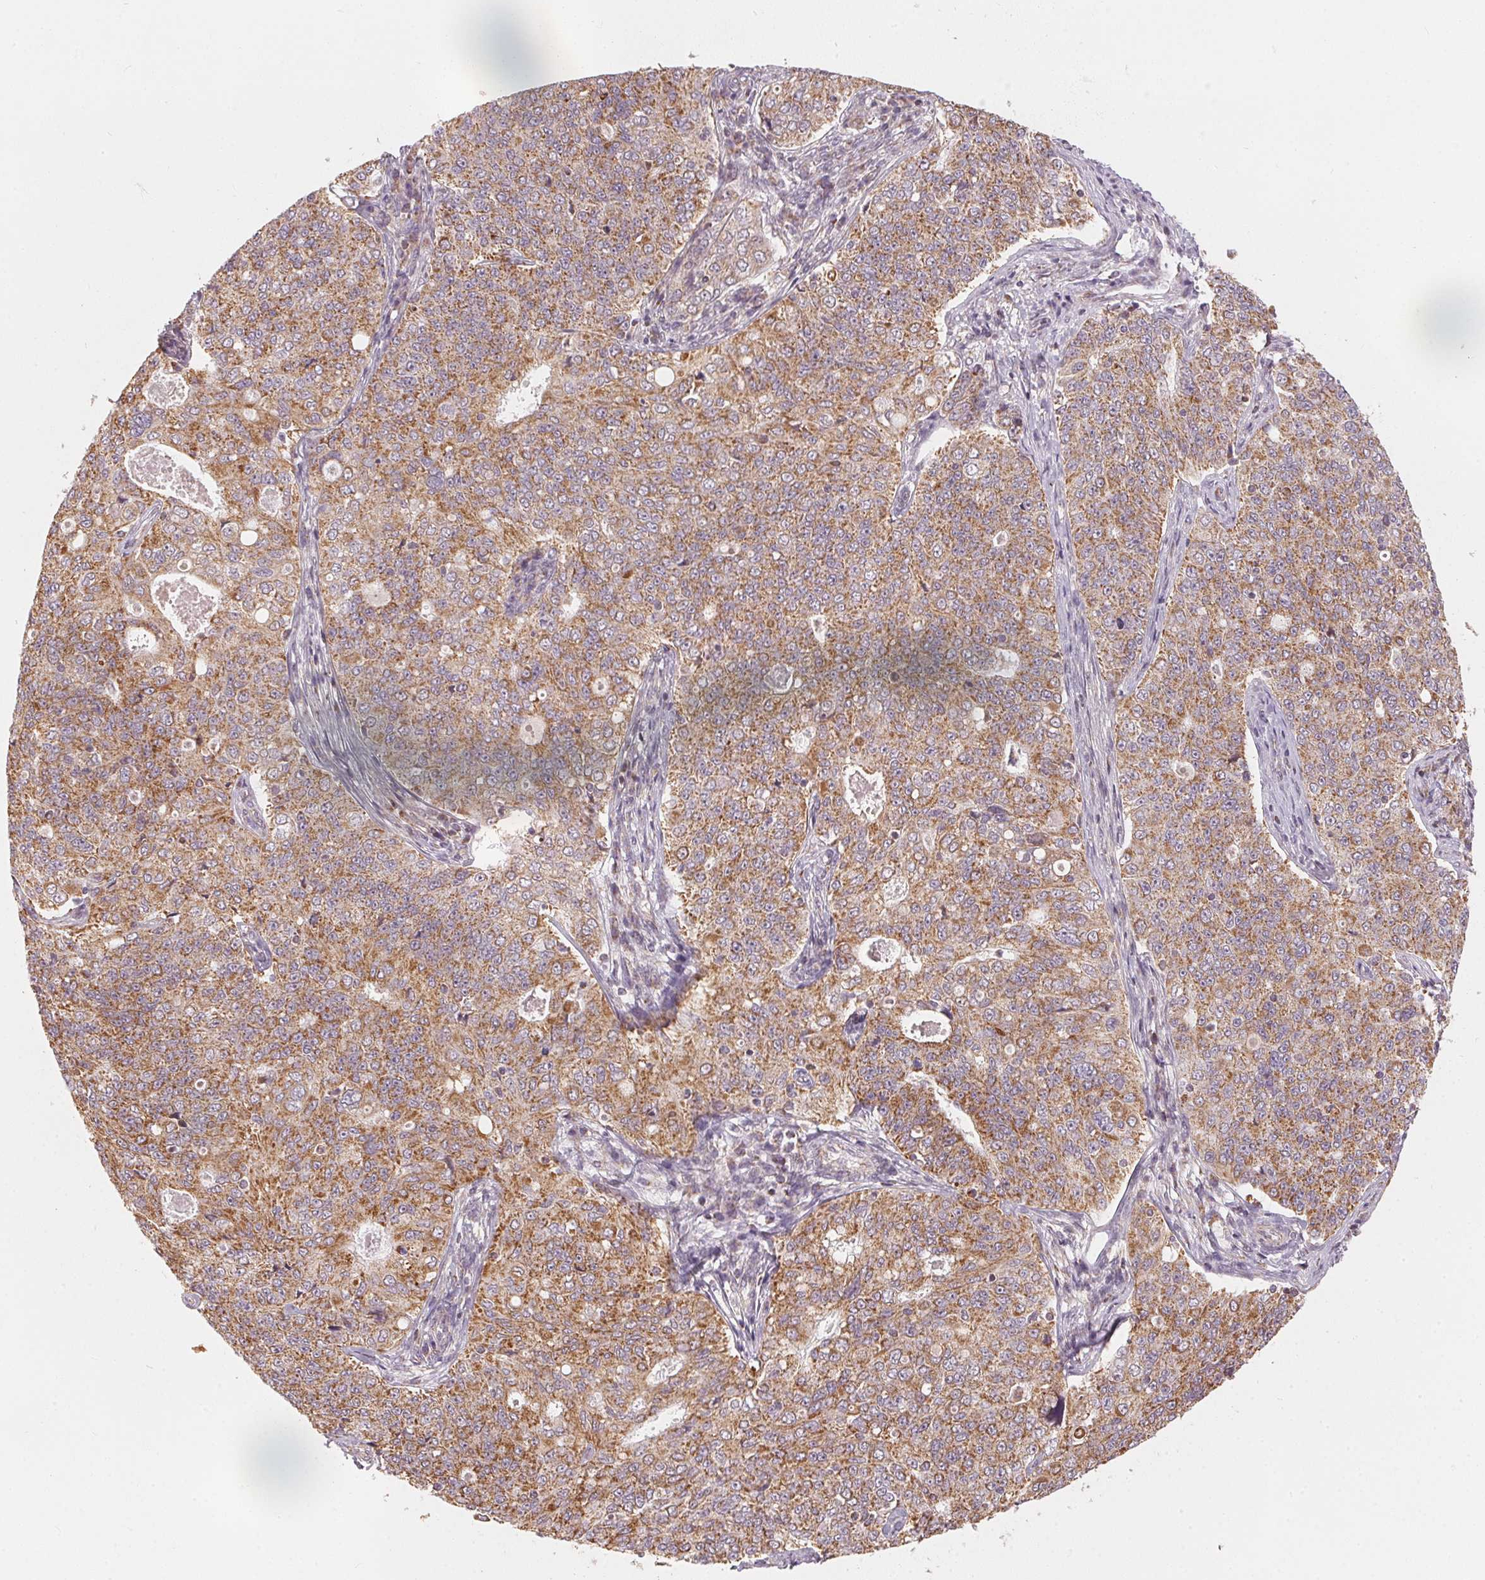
{"staining": {"intensity": "moderate", "quantity": ">75%", "location": "cytoplasmic/membranous"}, "tissue": "endometrial cancer", "cell_type": "Tumor cells", "image_type": "cancer", "snomed": [{"axis": "morphology", "description": "Adenocarcinoma, NOS"}, {"axis": "topography", "description": "Endometrium"}], "caption": "Endometrial cancer stained with immunohistochemistry (IHC) exhibits moderate cytoplasmic/membranous positivity in about >75% of tumor cells.", "gene": "MATCAP1", "patient": {"sex": "female", "age": 43}}